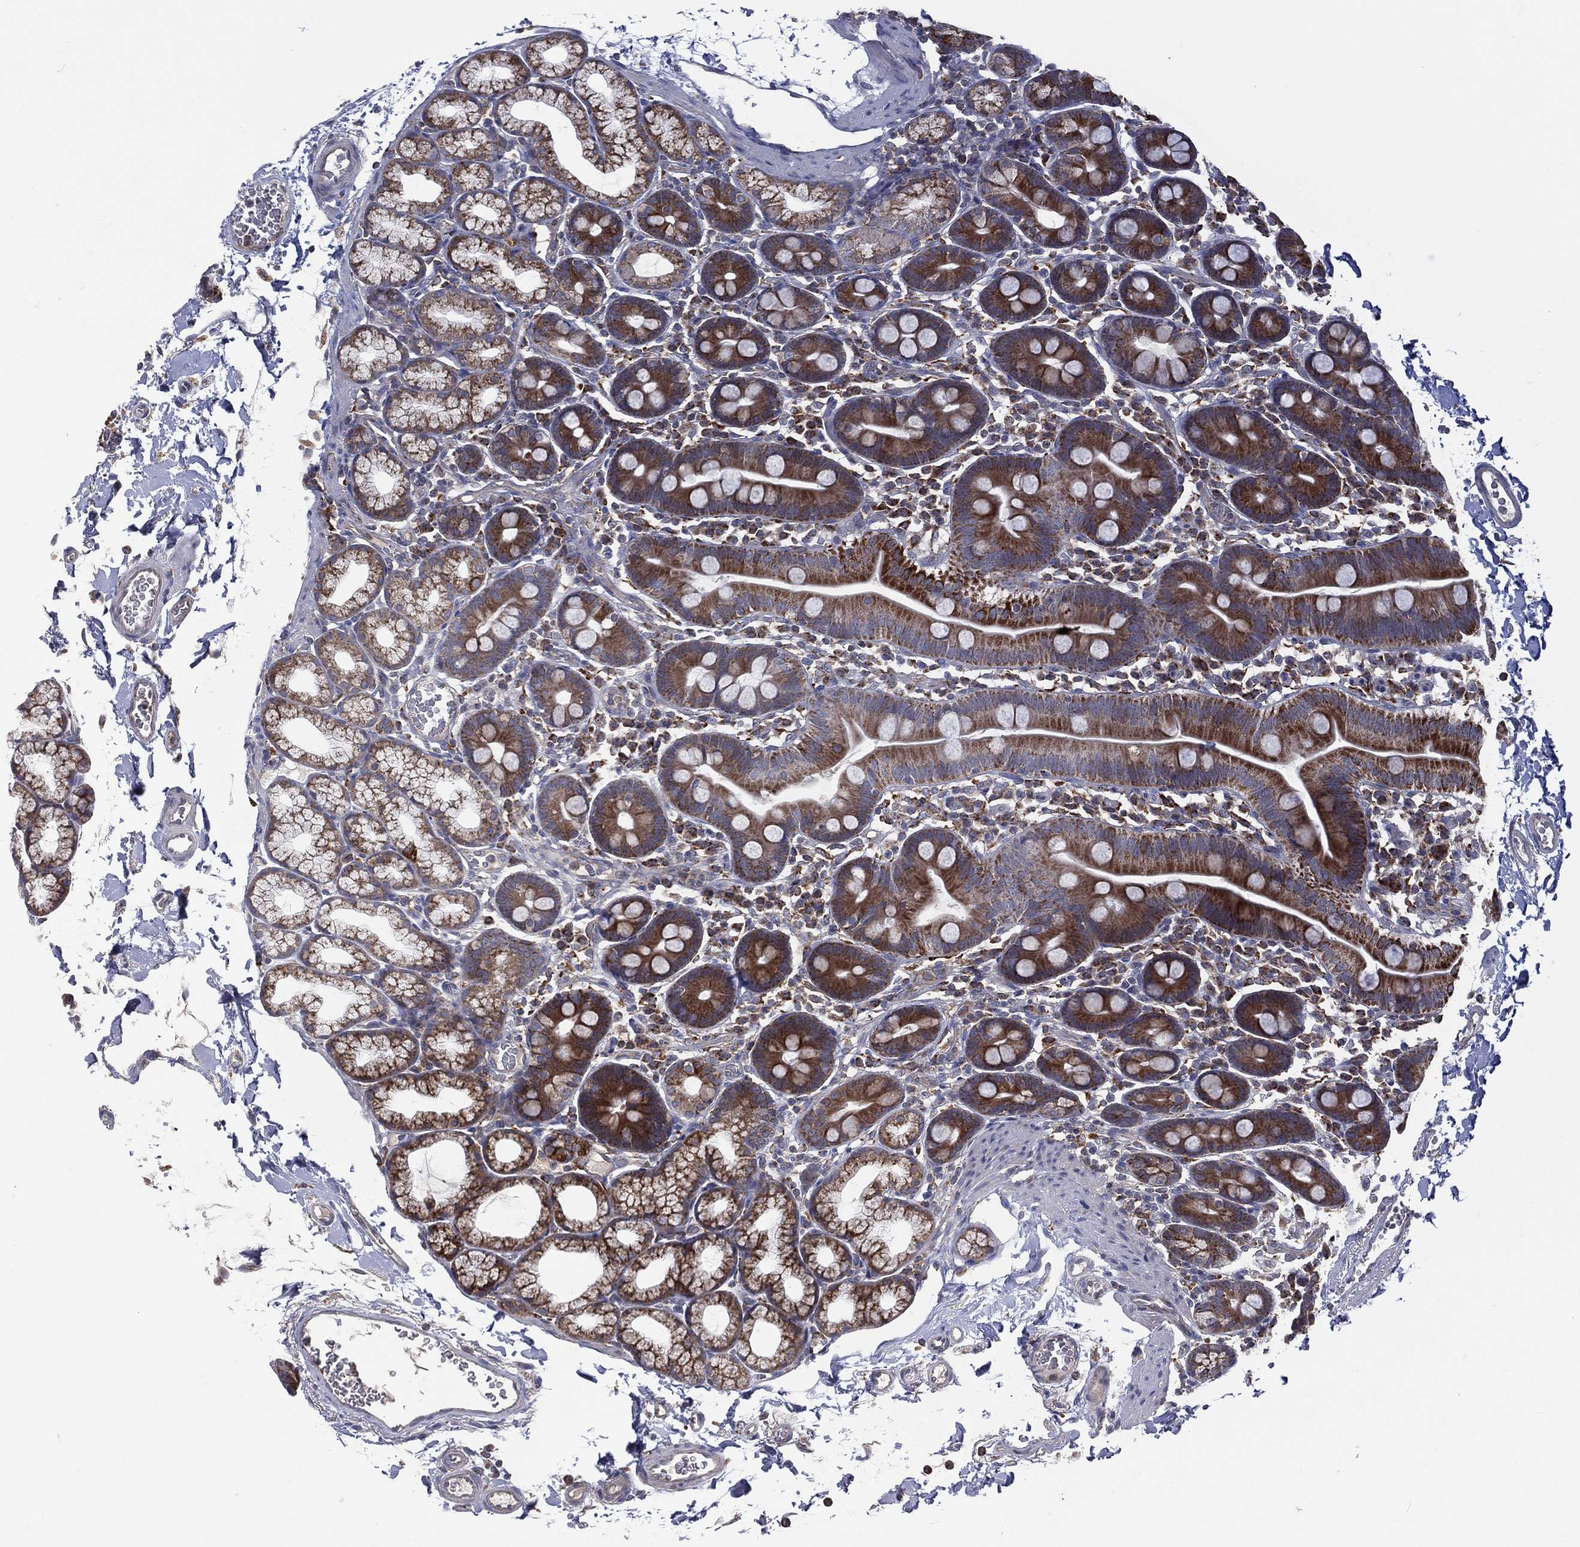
{"staining": {"intensity": "strong", "quantity": ">75%", "location": "cytoplasmic/membranous"}, "tissue": "duodenum", "cell_type": "Glandular cells", "image_type": "normal", "snomed": [{"axis": "morphology", "description": "Normal tissue, NOS"}, {"axis": "topography", "description": "Duodenum"}], "caption": "Immunohistochemical staining of benign duodenum shows strong cytoplasmic/membranous protein positivity in about >75% of glandular cells.", "gene": "STARD3", "patient": {"sex": "male", "age": 59}}